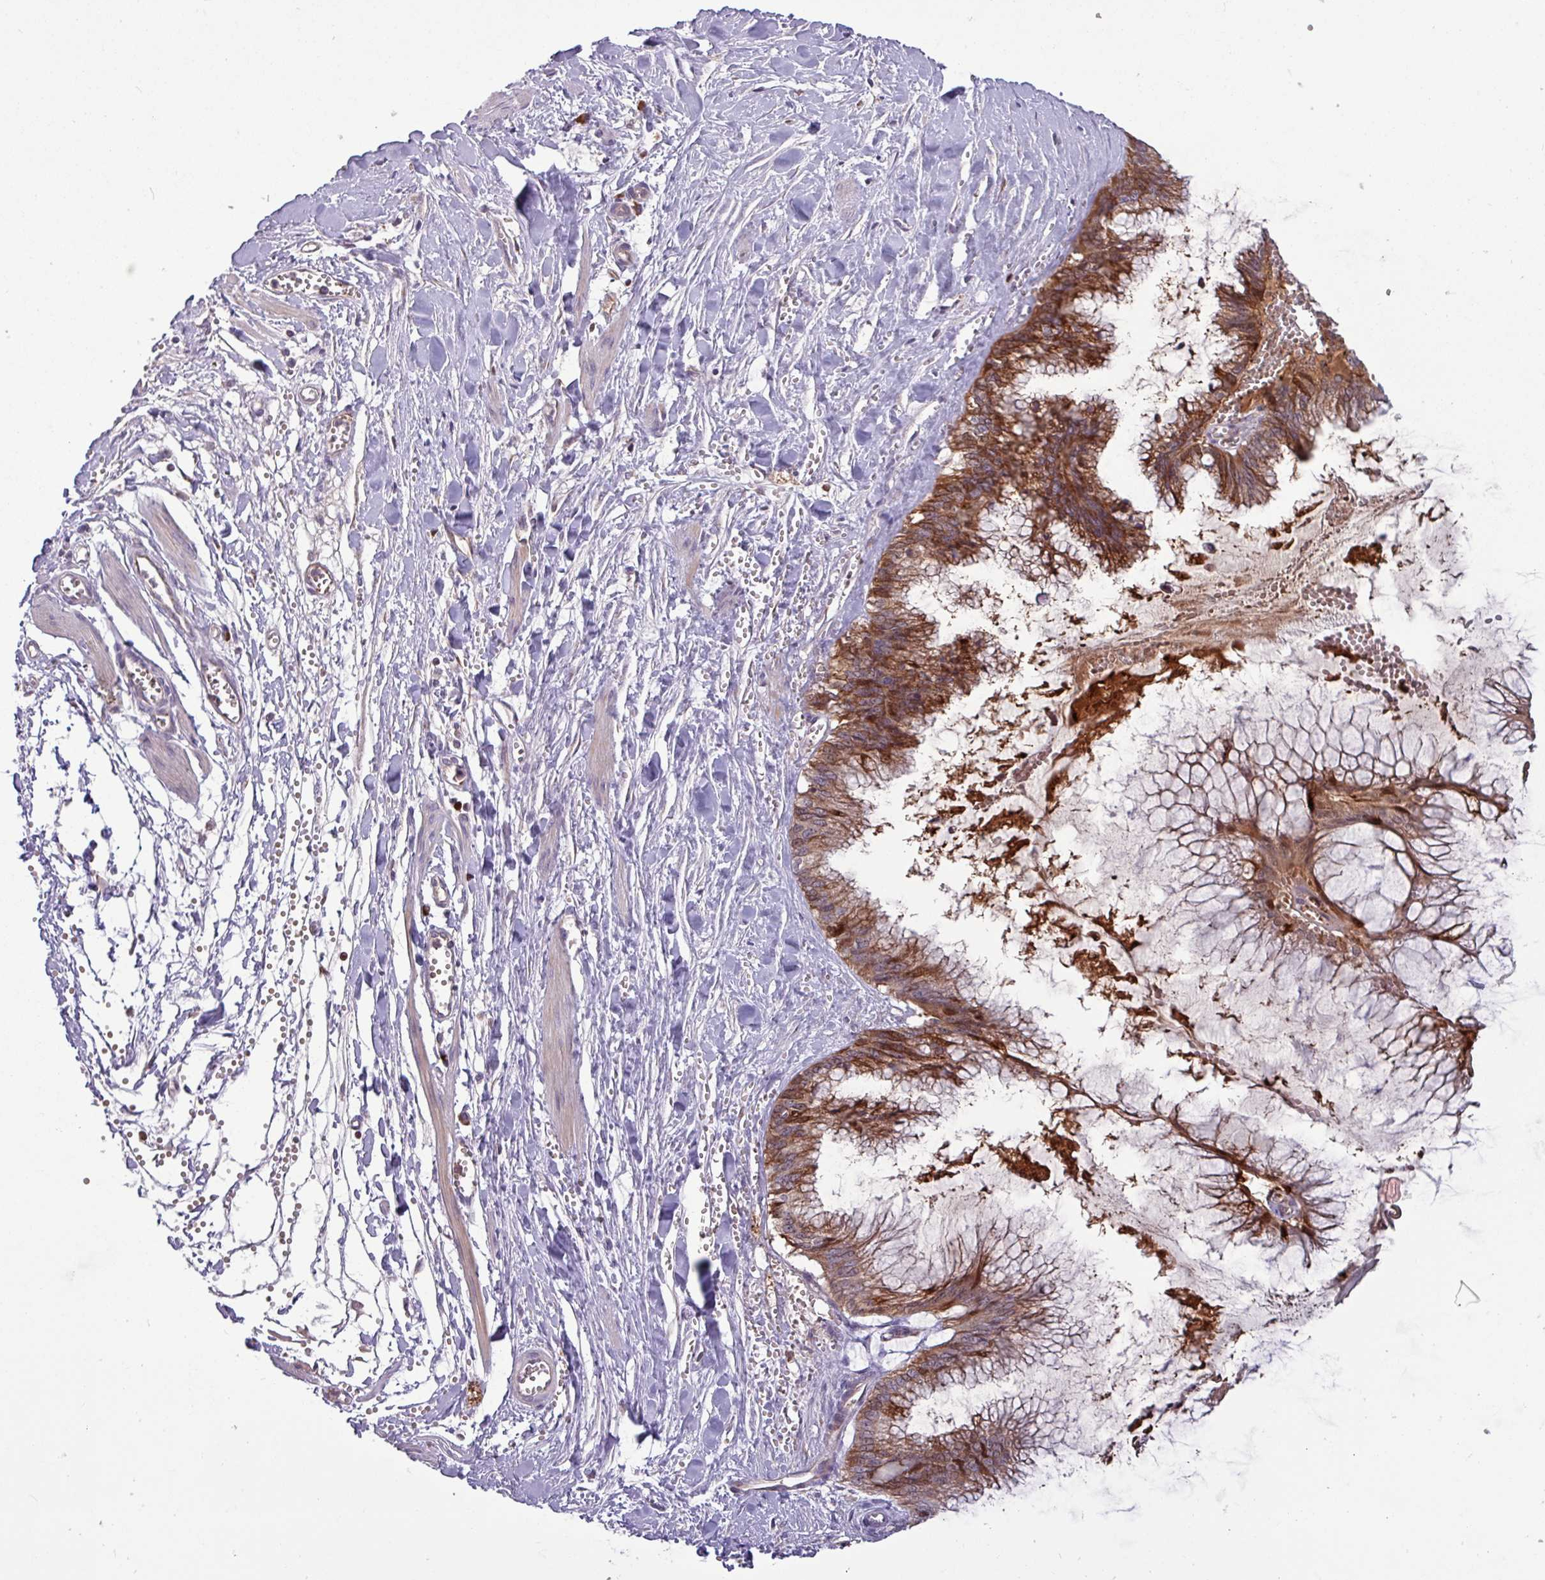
{"staining": {"intensity": "strong", "quantity": "25%-75%", "location": "cytoplasmic/membranous"}, "tissue": "ovarian cancer", "cell_type": "Tumor cells", "image_type": "cancer", "snomed": [{"axis": "morphology", "description": "Cystadenocarcinoma, mucinous, NOS"}, {"axis": "topography", "description": "Ovary"}], "caption": "Tumor cells demonstrate high levels of strong cytoplasmic/membranous staining in approximately 25%-75% of cells in human ovarian cancer (mucinous cystadenocarcinoma).", "gene": "SEC61G", "patient": {"sex": "female", "age": 44}}